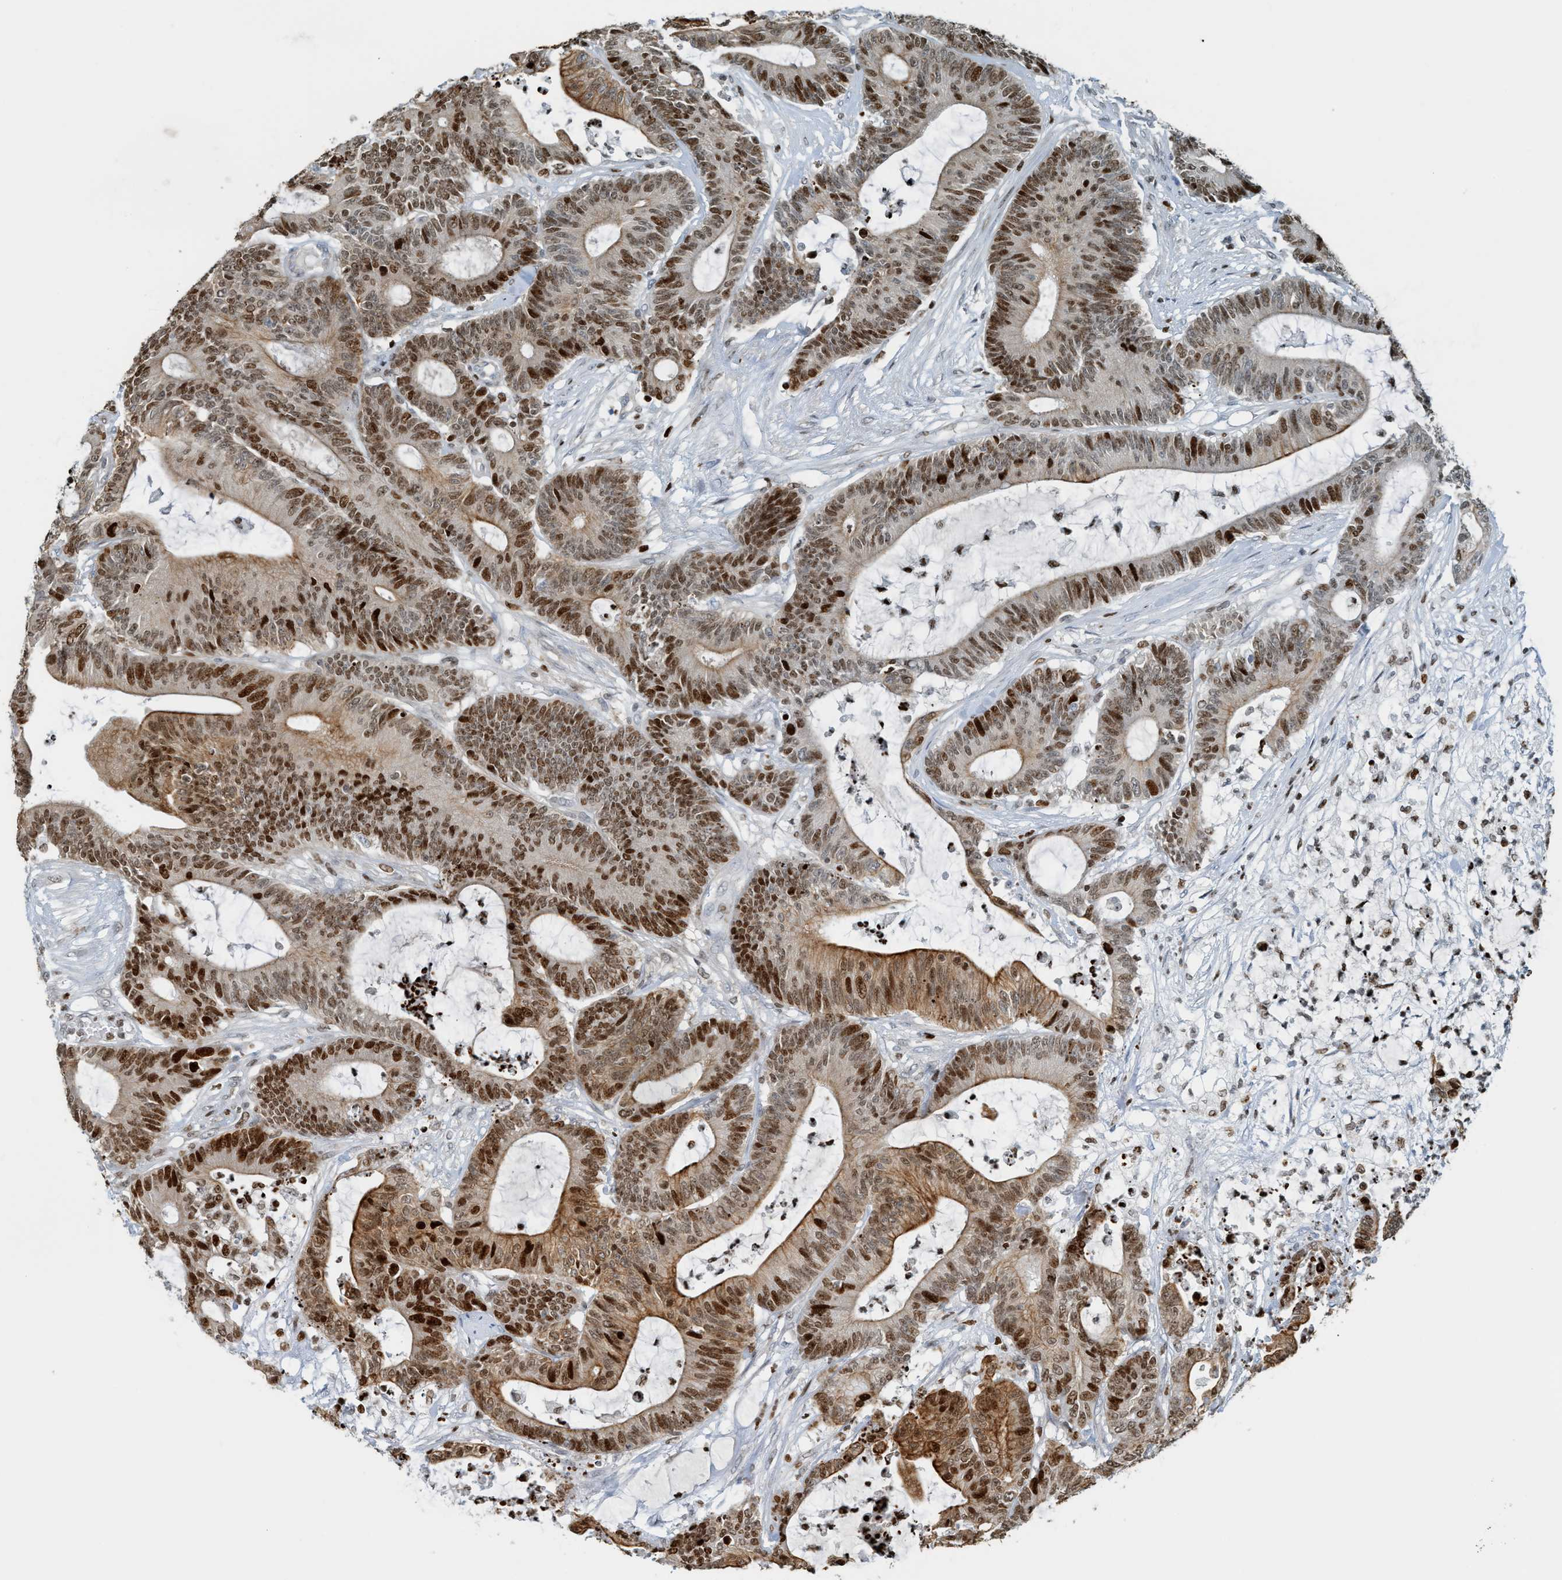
{"staining": {"intensity": "moderate", "quantity": ">75%", "location": "cytoplasmic/membranous,nuclear"}, "tissue": "colorectal cancer", "cell_type": "Tumor cells", "image_type": "cancer", "snomed": [{"axis": "morphology", "description": "Adenocarcinoma, NOS"}, {"axis": "topography", "description": "Colon"}], "caption": "Immunohistochemical staining of colorectal cancer reveals medium levels of moderate cytoplasmic/membranous and nuclear protein positivity in about >75% of tumor cells.", "gene": "SH3D19", "patient": {"sex": "female", "age": 84}}